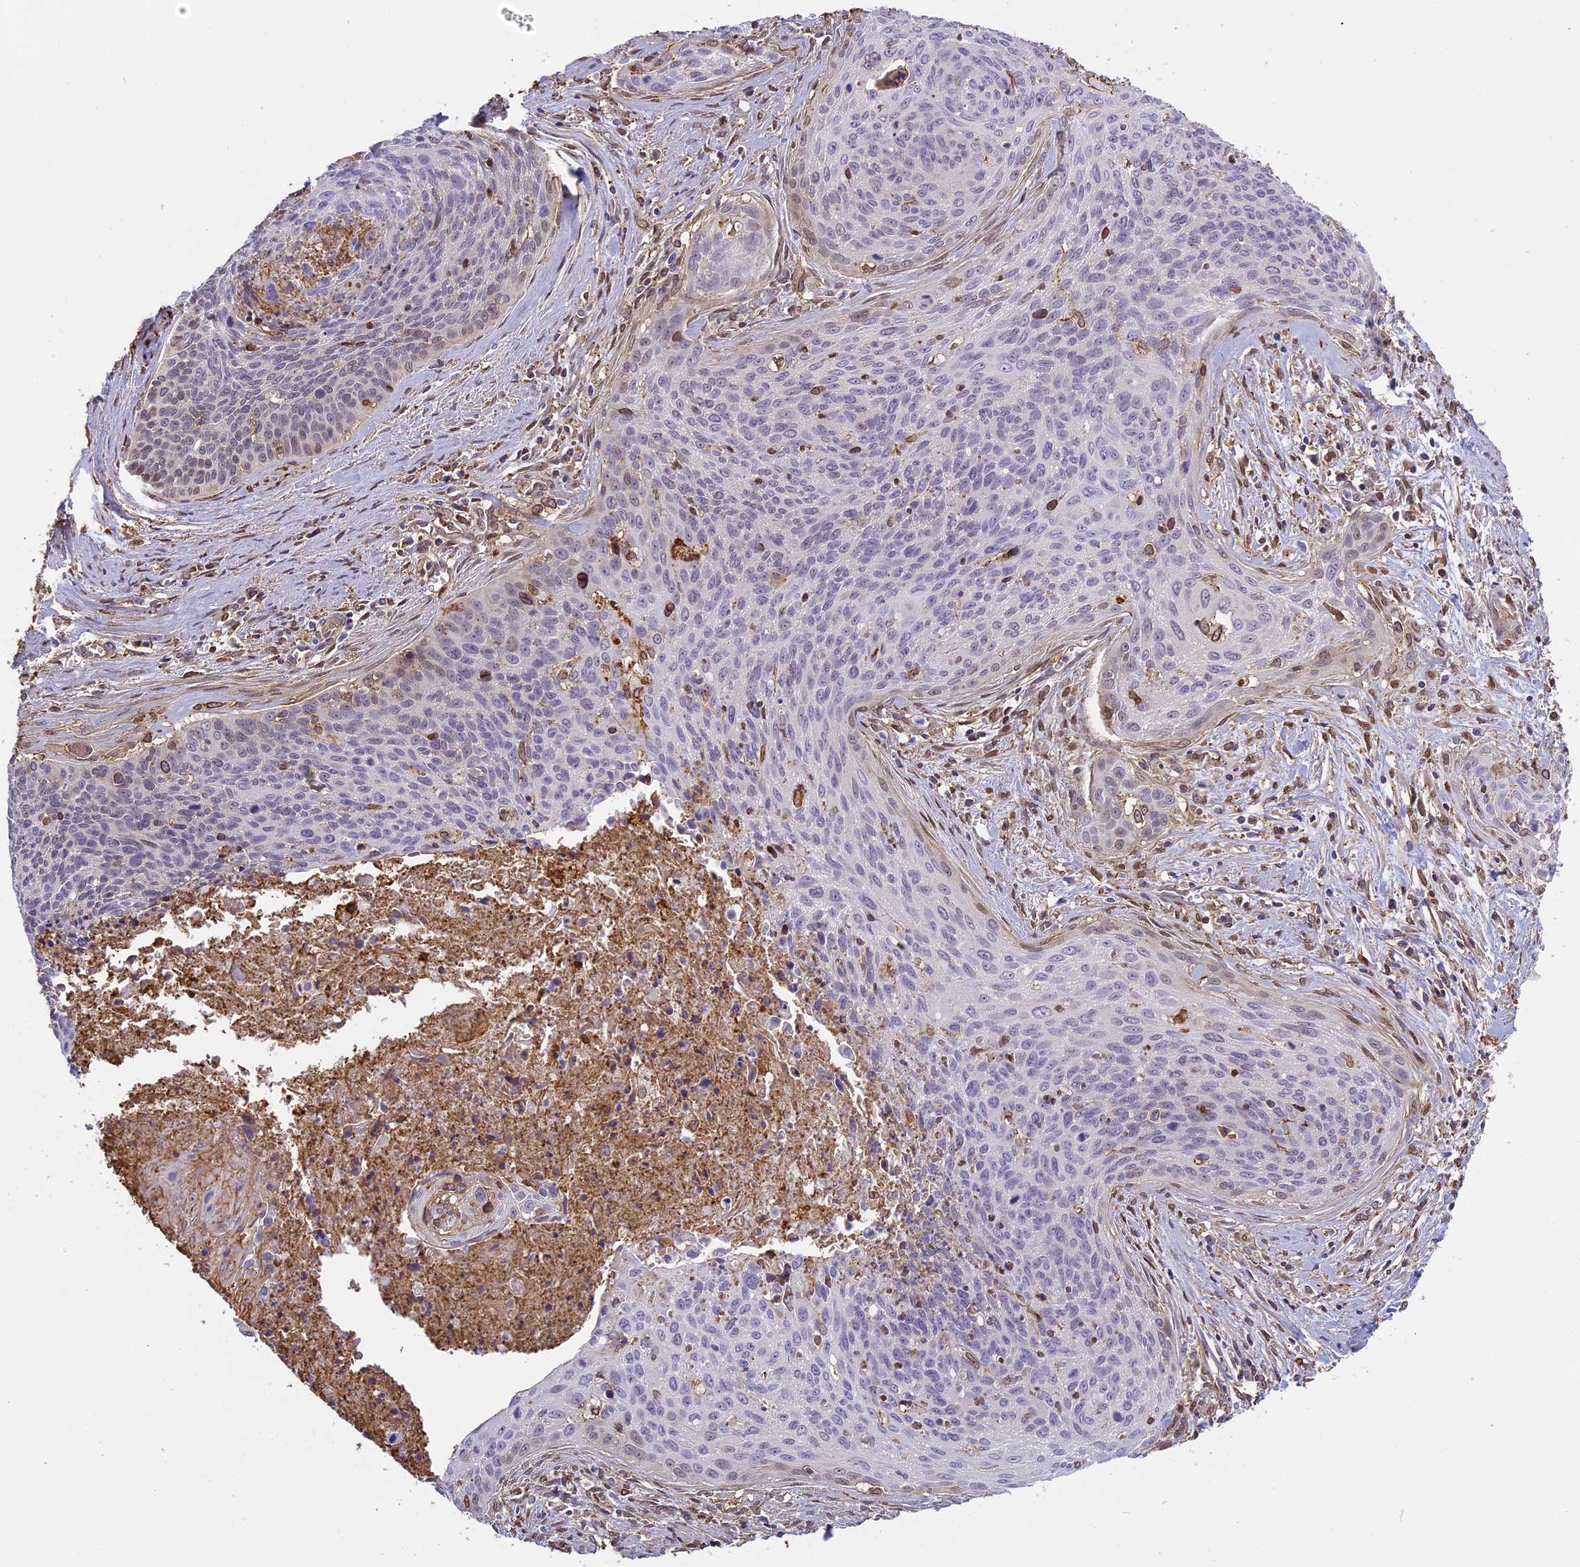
{"staining": {"intensity": "weak", "quantity": "<25%", "location": "nuclear"}, "tissue": "cervical cancer", "cell_type": "Tumor cells", "image_type": "cancer", "snomed": [{"axis": "morphology", "description": "Squamous cell carcinoma, NOS"}, {"axis": "topography", "description": "Cervix"}], "caption": "High power microscopy histopathology image of an IHC micrograph of squamous cell carcinoma (cervical), revealing no significant positivity in tumor cells.", "gene": "TMEM255B", "patient": {"sex": "female", "age": 55}}